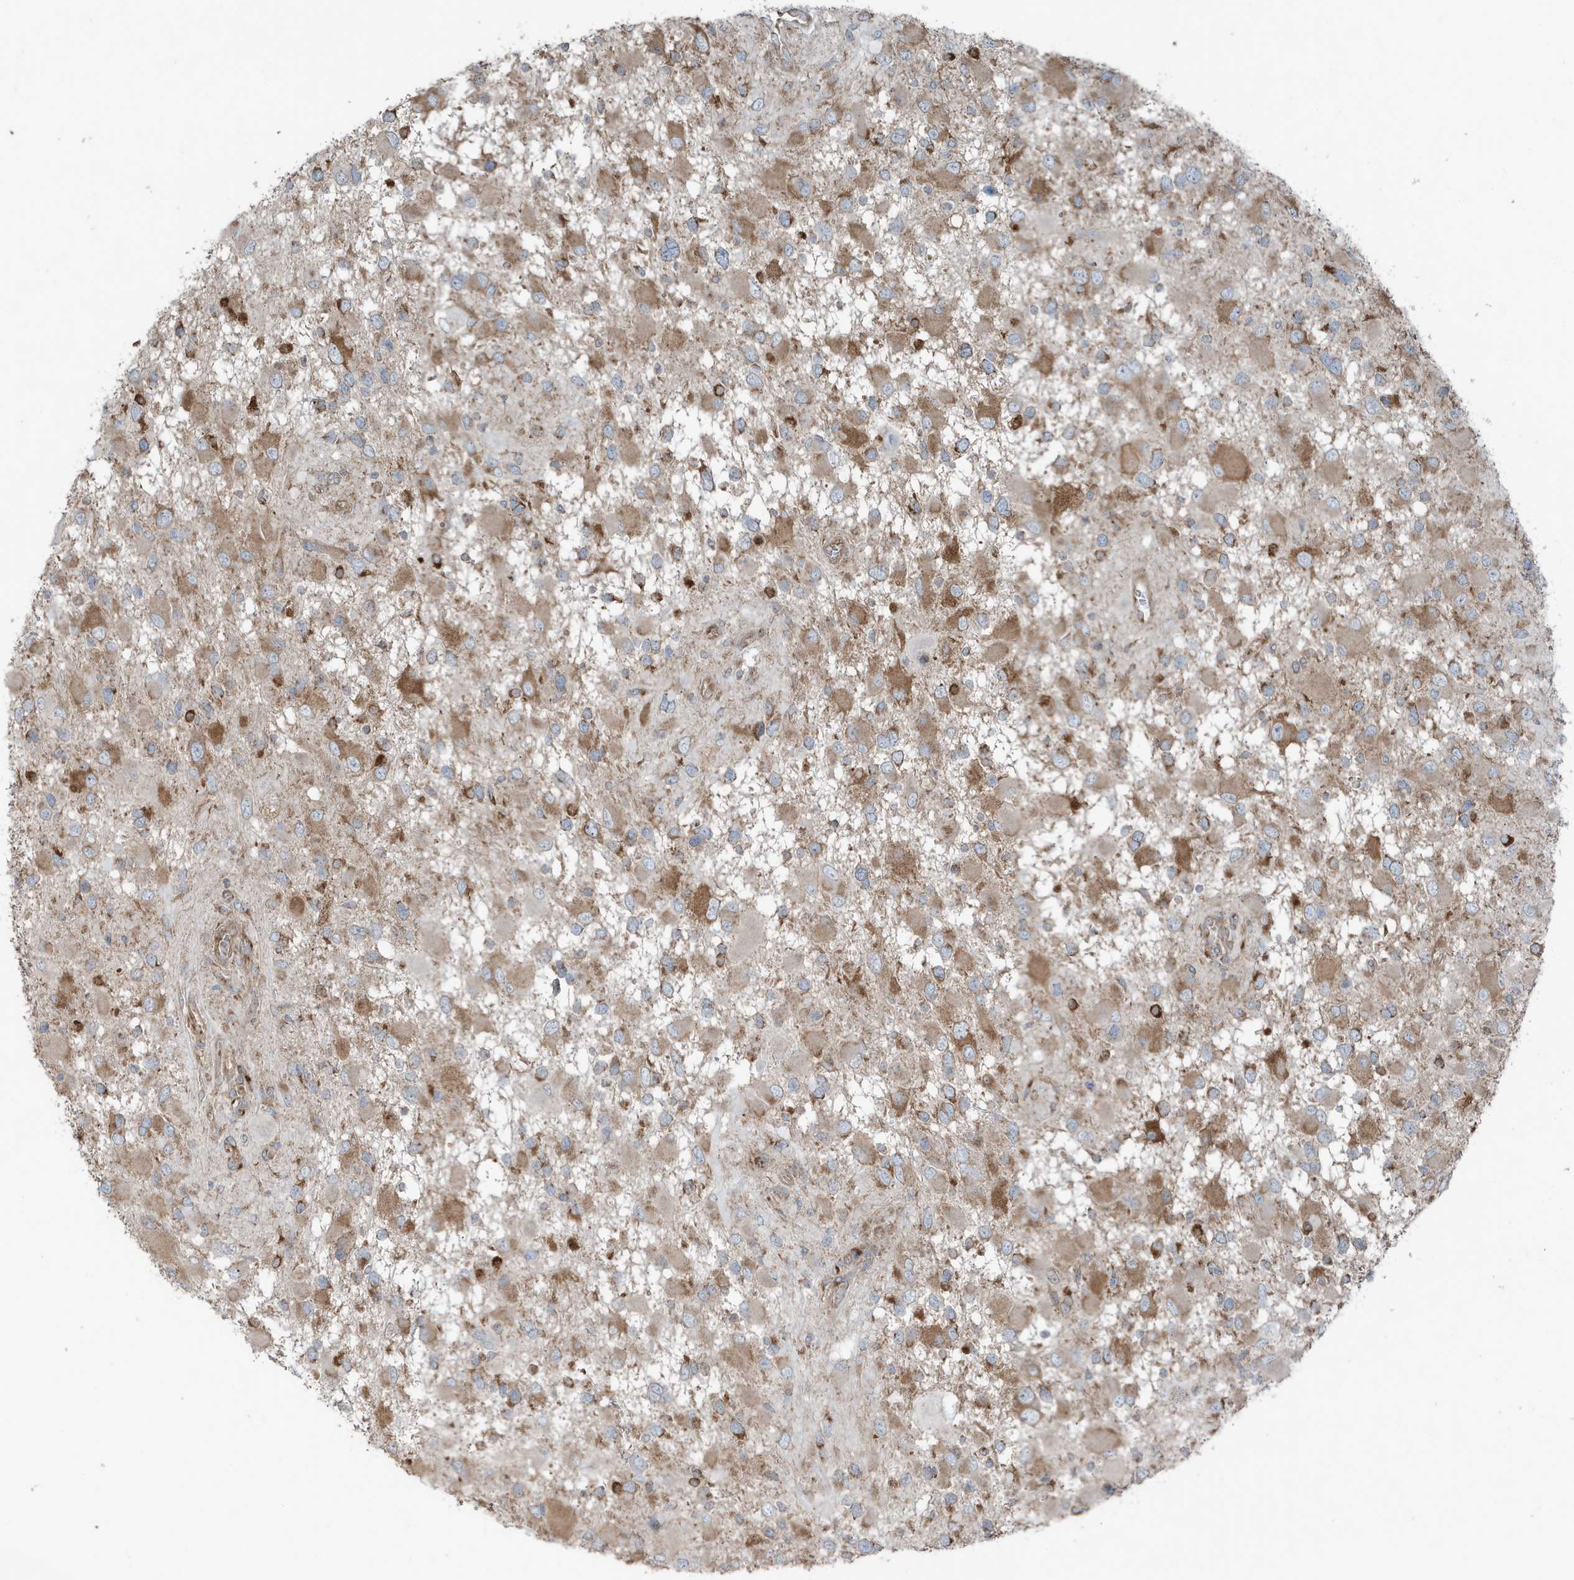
{"staining": {"intensity": "moderate", "quantity": ">75%", "location": "cytoplasmic/membranous"}, "tissue": "glioma", "cell_type": "Tumor cells", "image_type": "cancer", "snomed": [{"axis": "morphology", "description": "Glioma, malignant, High grade"}, {"axis": "topography", "description": "Brain"}], "caption": "Moderate cytoplasmic/membranous expression is appreciated in approximately >75% of tumor cells in malignant glioma (high-grade). (DAB (3,3'-diaminobenzidine) IHC with brightfield microscopy, high magnification).", "gene": "GOLGA4", "patient": {"sex": "male", "age": 53}}